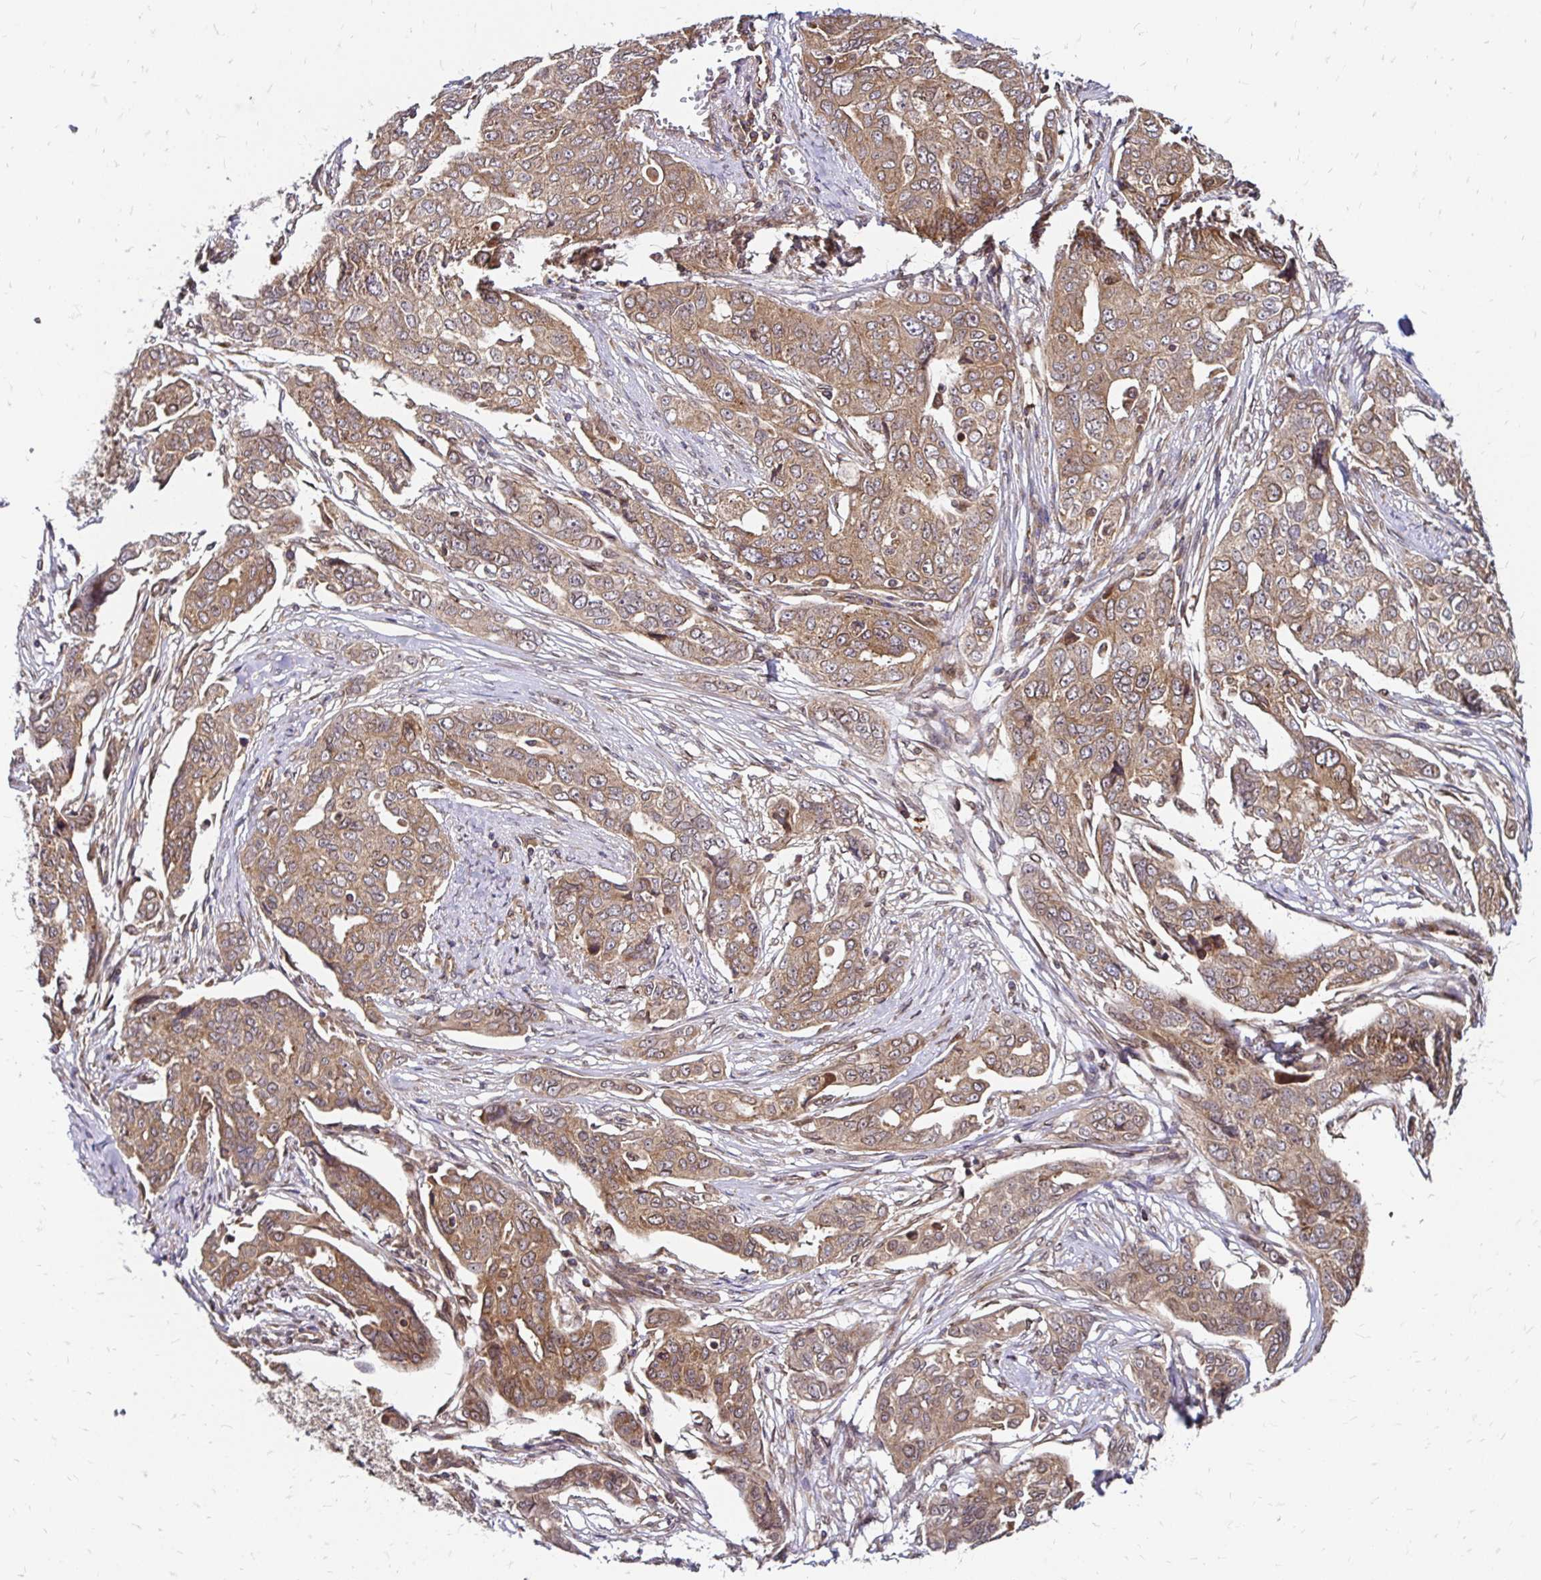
{"staining": {"intensity": "weak", "quantity": ">75%", "location": "cytoplasmic/membranous"}, "tissue": "ovarian cancer", "cell_type": "Tumor cells", "image_type": "cancer", "snomed": [{"axis": "morphology", "description": "Carcinoma, endometroid"}, {"axis": "topography", "description": "Ovary"}], "caption": "Human endometroid carcinoma (ovarian) stained with a brown dye demonstrates weak cytoplasmic/membranous positive positivity in approximately >75% of tumor cells.", "gene": "ZW10", "patient": {"sex": "female", "age": 70}}